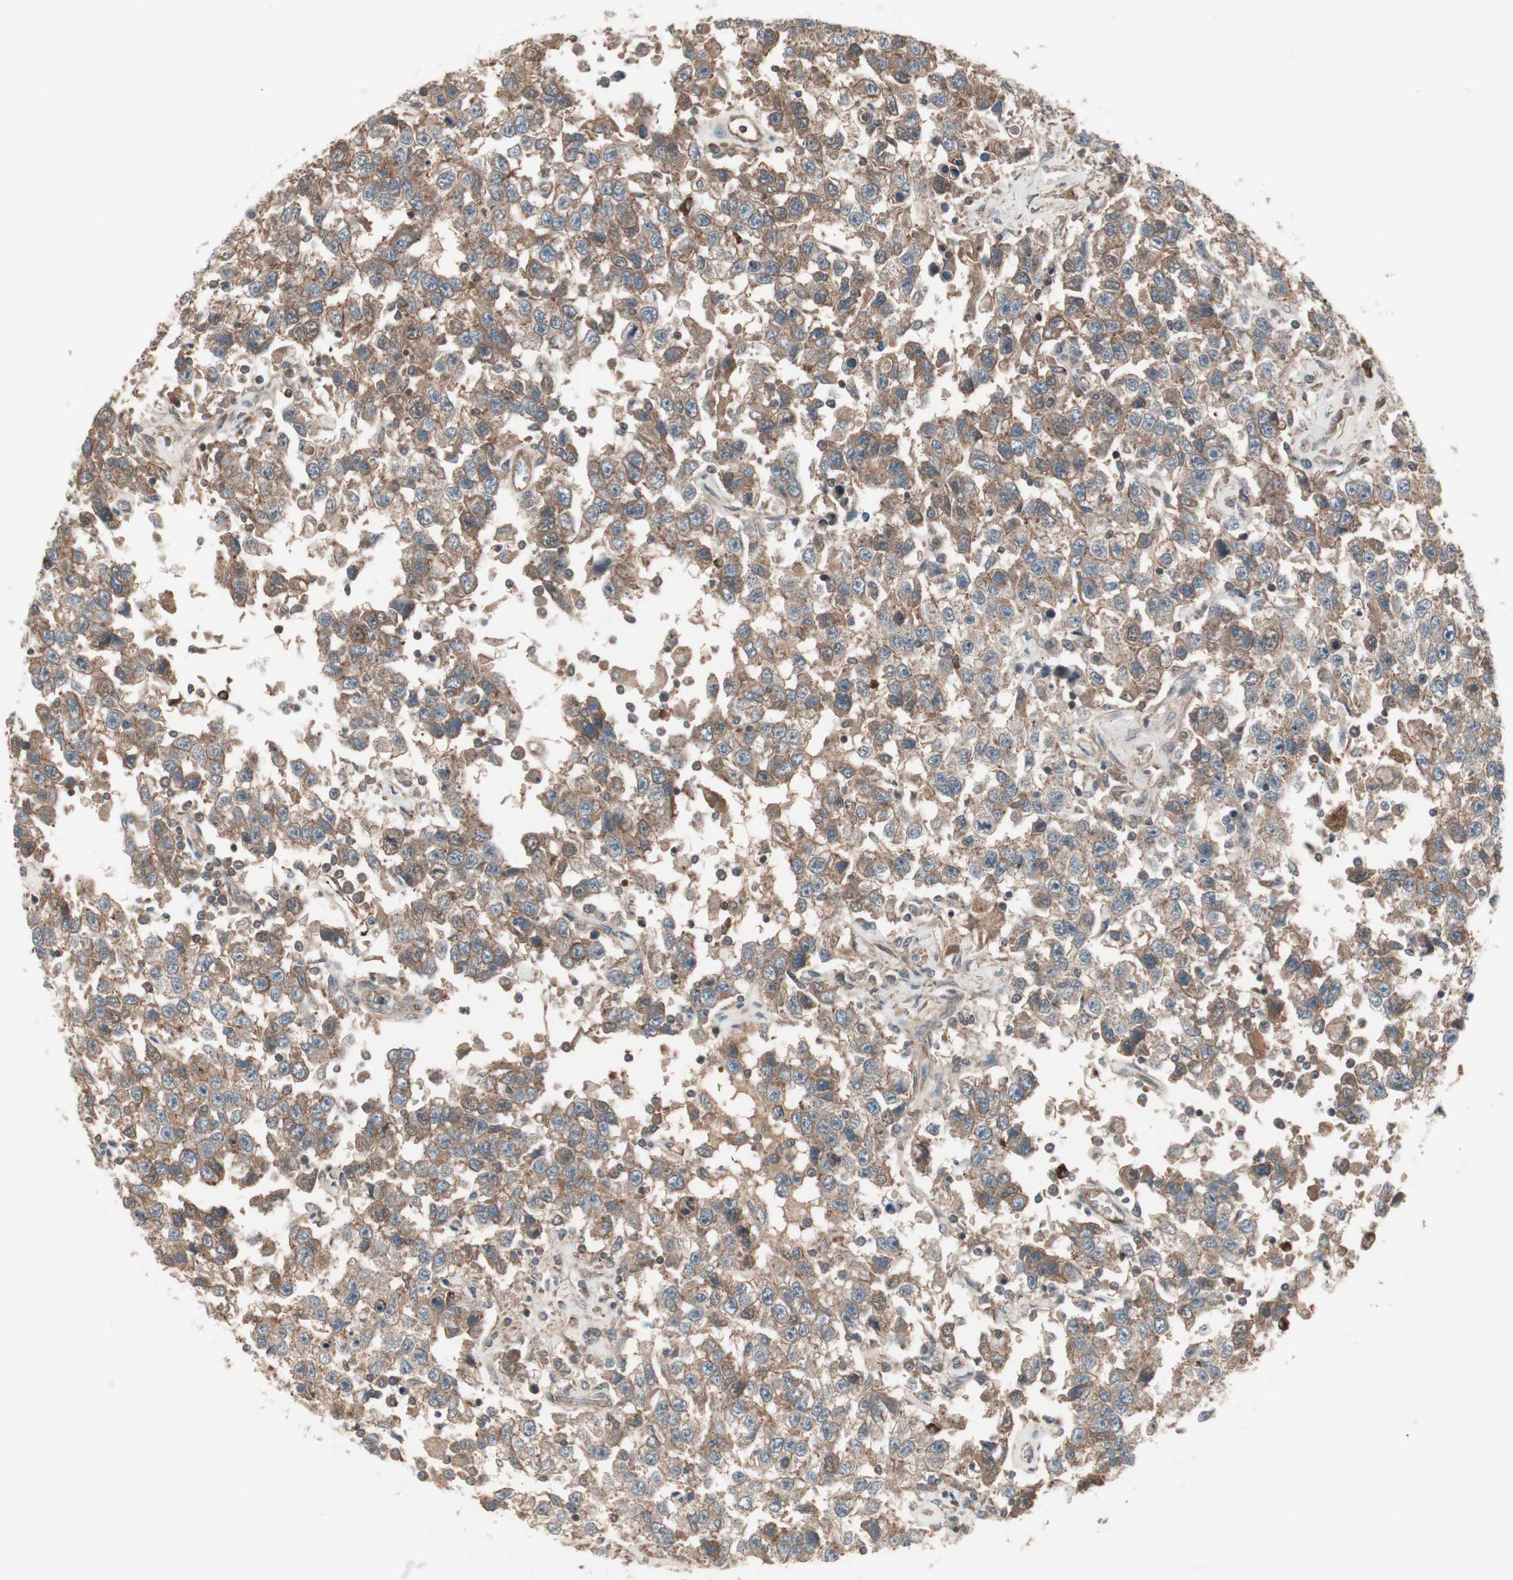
{"staining": {"intensity": "strong", "quantity": ">75%", "location": "cytoplasmic/membranous"}, "tissue": "testis cancer", "cell_type": "Tumor cells", "image_type": "cancer", "snomed": [{"axis": "morphology", "description": "Seminoma, NOS"}, {"axis": "topography", "description": "Testis"}], "caption": "A brown stain highlights strong cytoplasmic/membranous positivity of a protein in testis cancer (seminoma) tumor cells.", "gene": "TFPI", "patient": {"sex": "male", "age": 41}}